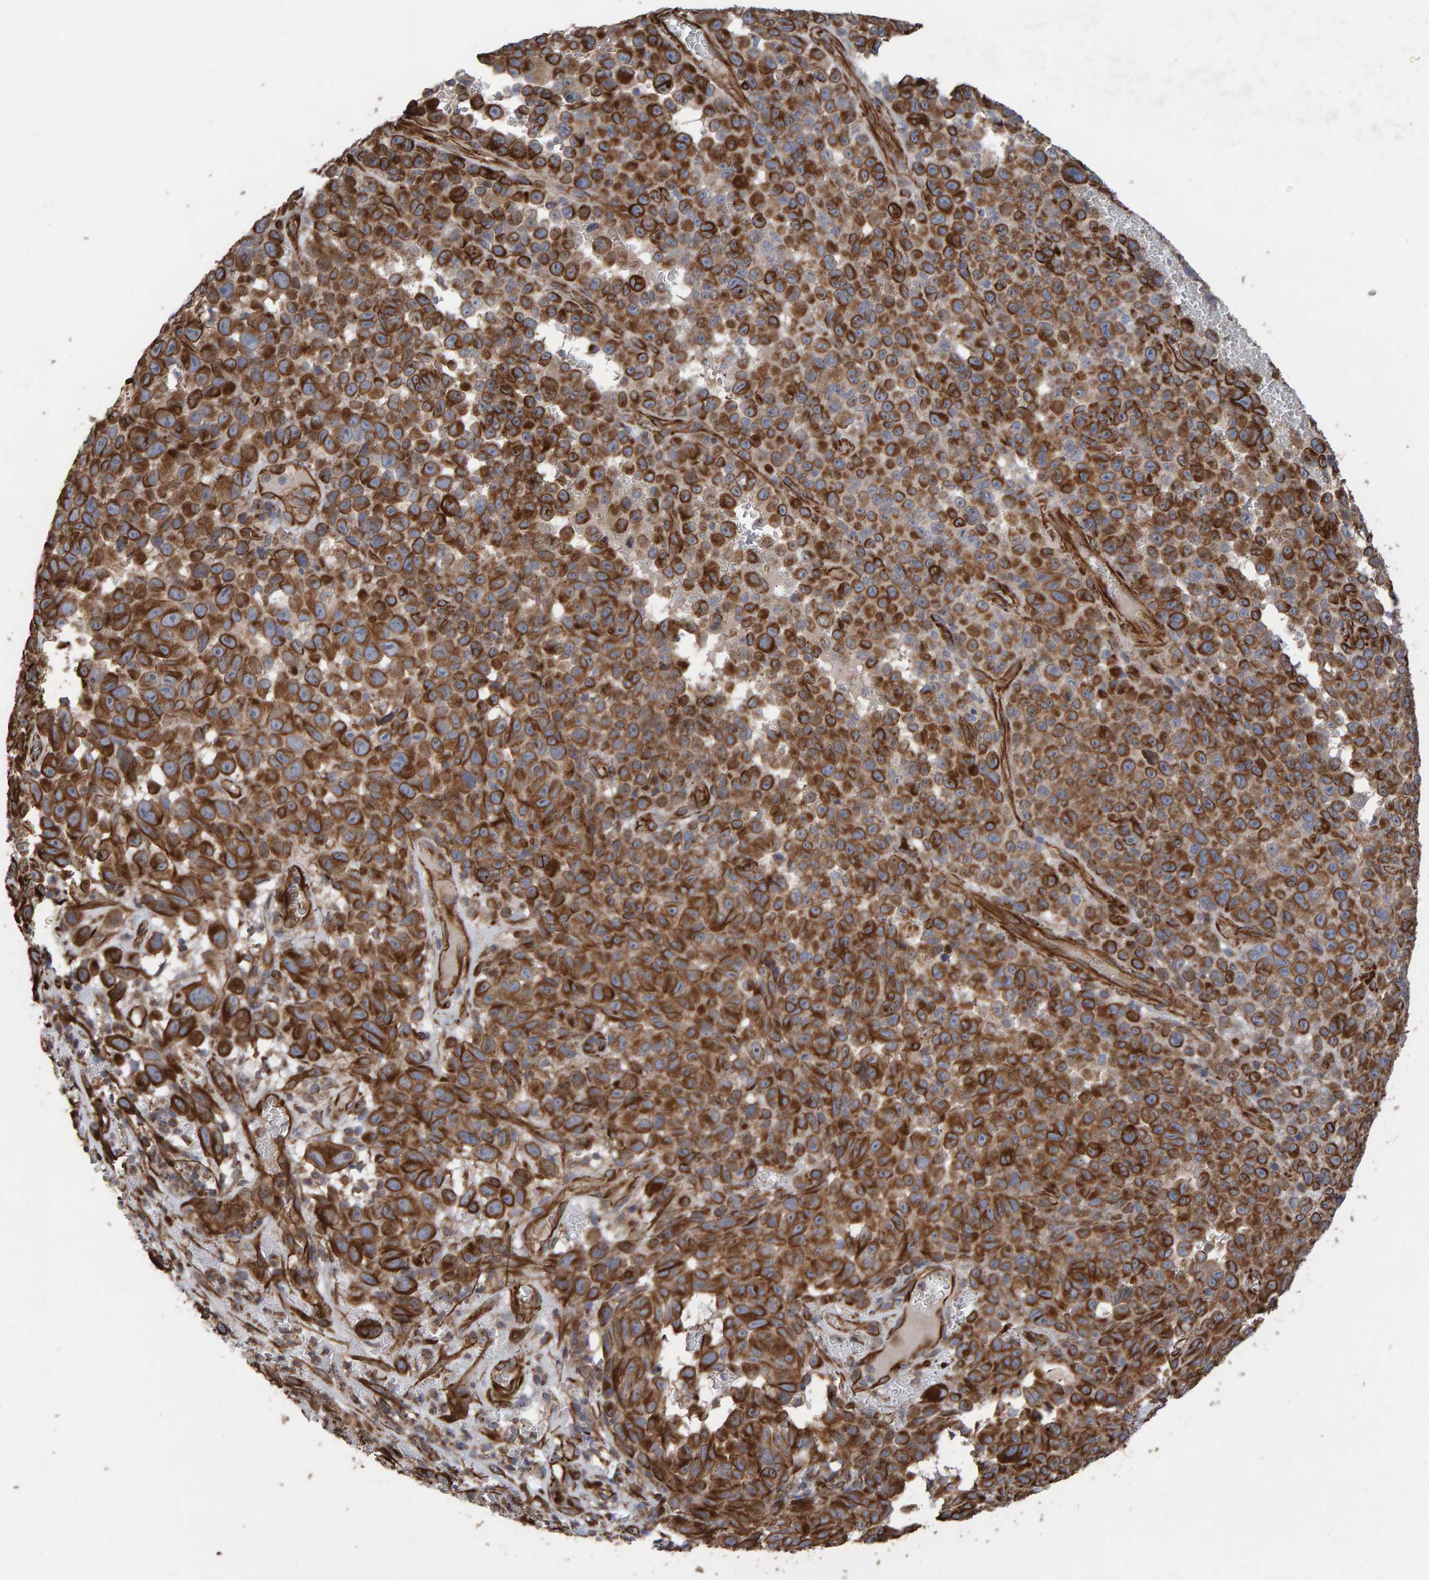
{"staining": {"intensity": "strong", "quantity": ">75%", "location": "cytoplasmic/membranous"}, "tissue": "melanoma", "cell_type": "Tumor cells", "image_type": "cancer", "snomed": [{"axis": "morphology", "description": "Malignant melanoma, NOS"}, {"axis": "topography", "description": "Skin"}], "caption": "Human melanoma stained with a protein marker displays strong staining in tumor cells.", "gene": "ZNF347", "patient": {"sex": "female", "age": 82}}